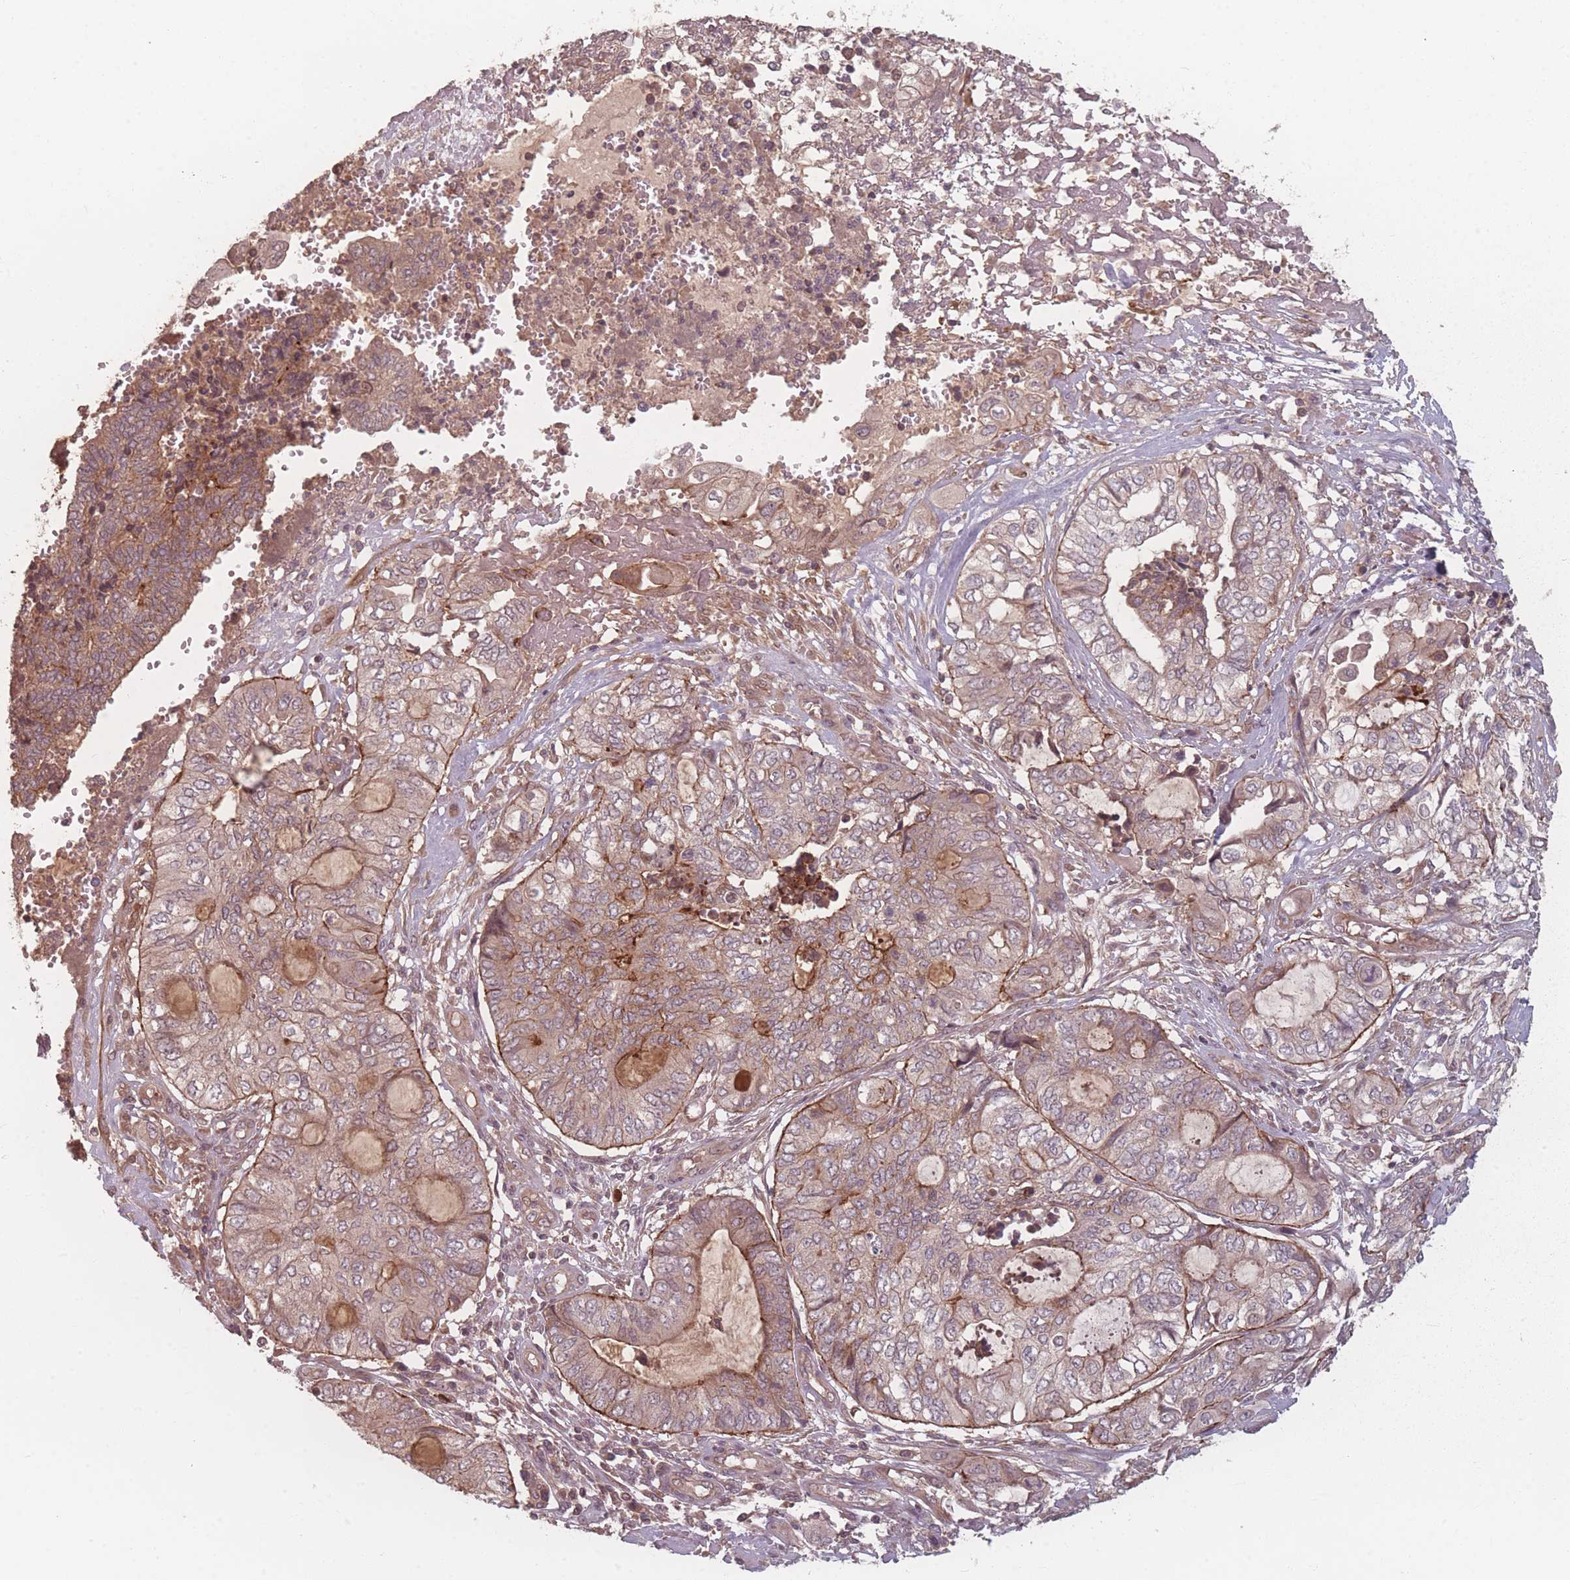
{"staining": {"intensity": "moderate", "quantity": "25%-75%", "location": "cytoplasmic/membranous"}, "tissue": "endometrial cancer", "cell_type": "Tumor cells", "image_type": "cancer", "snomed": [{"axis": "morphology", "description": "Adenocarcinoma, NOS"}, {"axis": "topography", "description": "Uterus"}, {"axis": "topography", "description": "Endometrium"}], "caption": "The image exhibits immunohistochemical staining of endometrial adenocarcinoma. There is moderate cytoplasmic/membranous staining is appreciated in about 25%-75% of tumor cells.", "gene": "HAGH", "patient": {"sex": "female", "age": 70}}